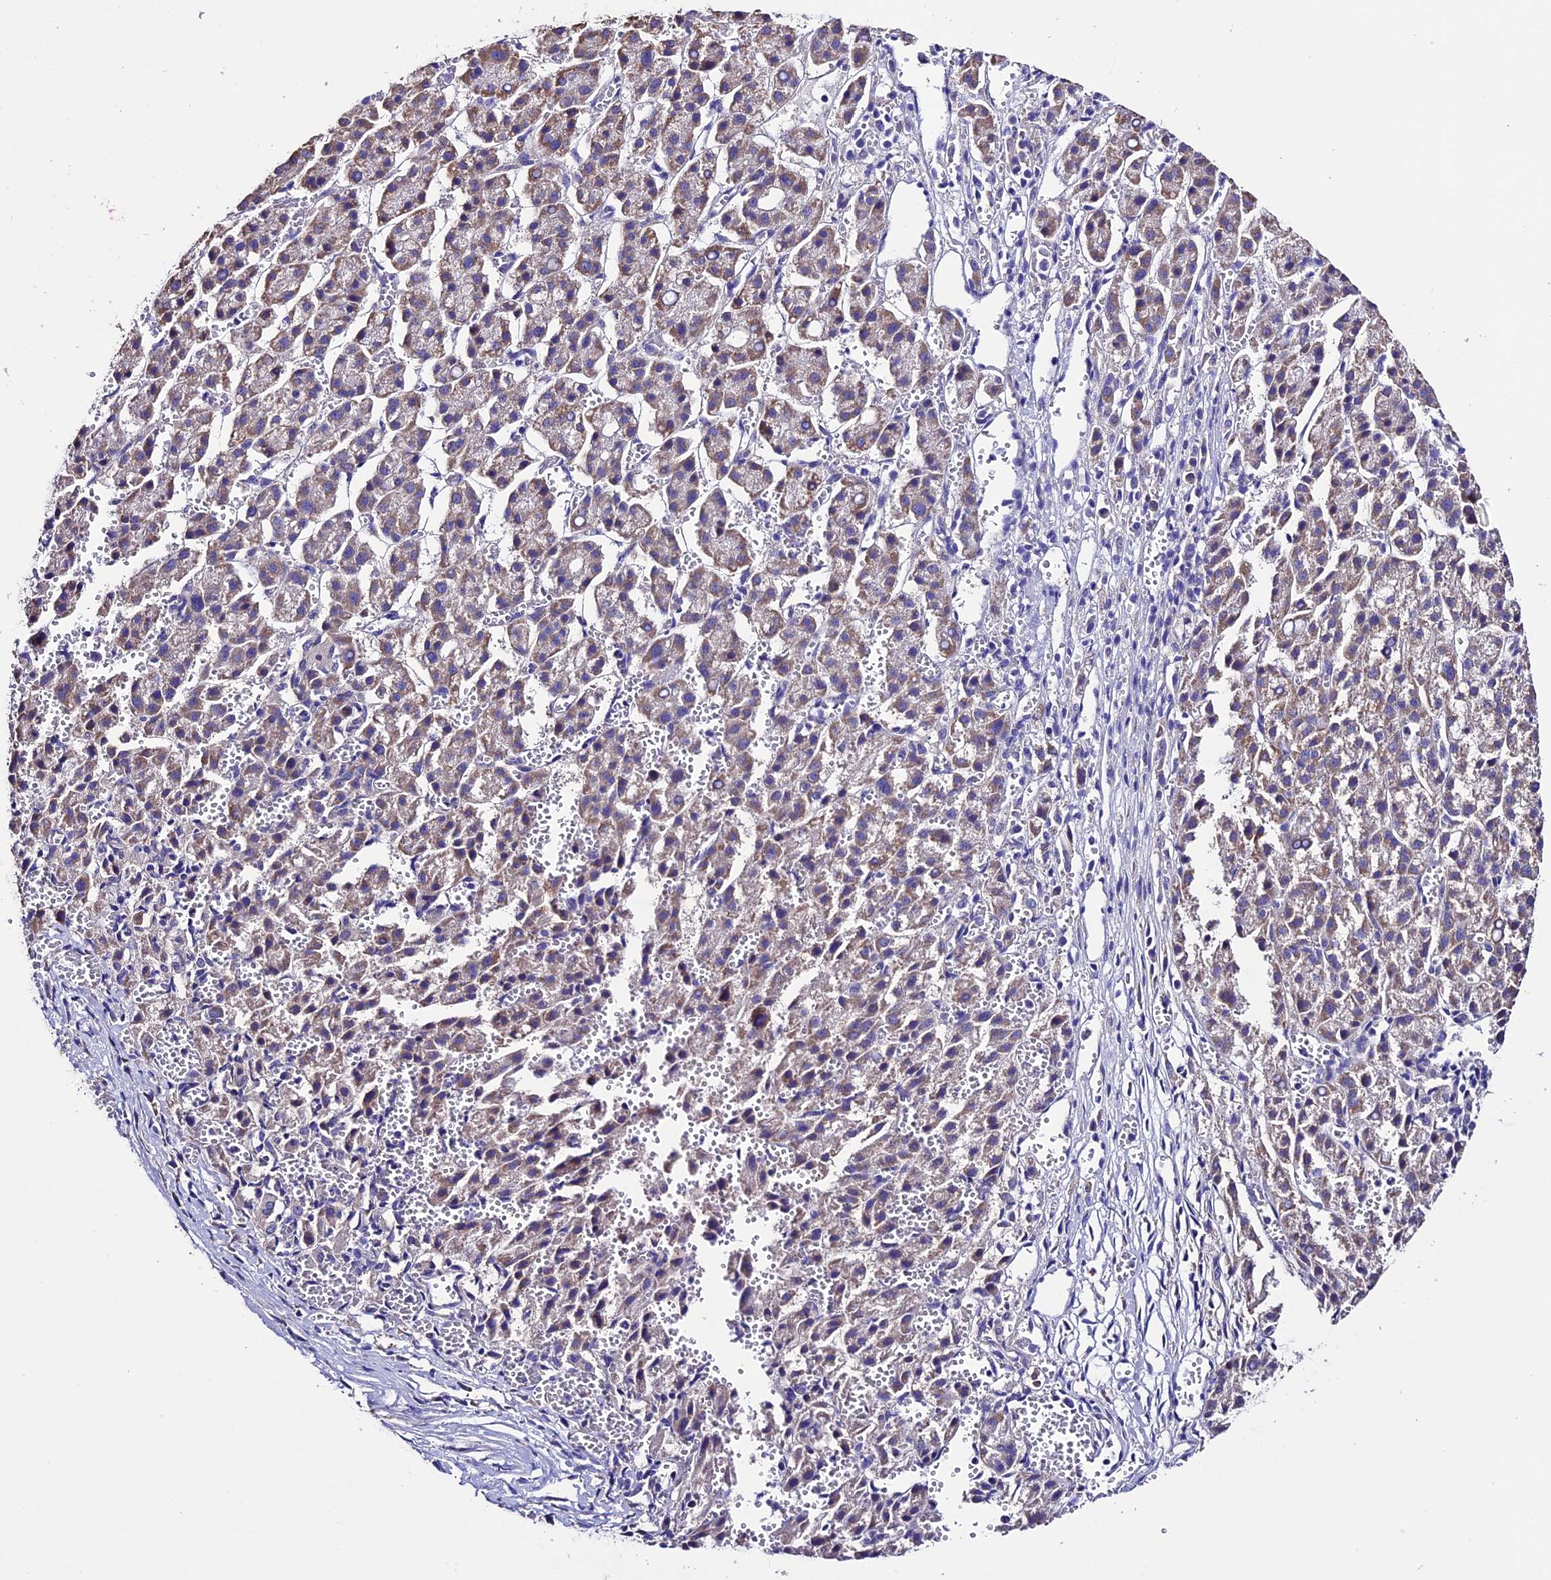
{"staining": {"intensity": "weak", "quantity": "25%-75%", "location": "cytoplasmic/membranous"}, "tissue": "liver cancer", "cell_type": "Tumor cells", "image_type": "cancer", "snomed": [{"axis": "morphology", "description": "Carcinoma, Hepatocellular, NOS"}, {"axis": "topography", "description": "Liver"}], "caption": "Immunohistochemical staining of liver cancer reveals weak cytoplasmic/membranous protein expression in about 25%-75% of tumor cells.", "gene": "DIS3L", "patient": {"sex": "female", "age": 58}}